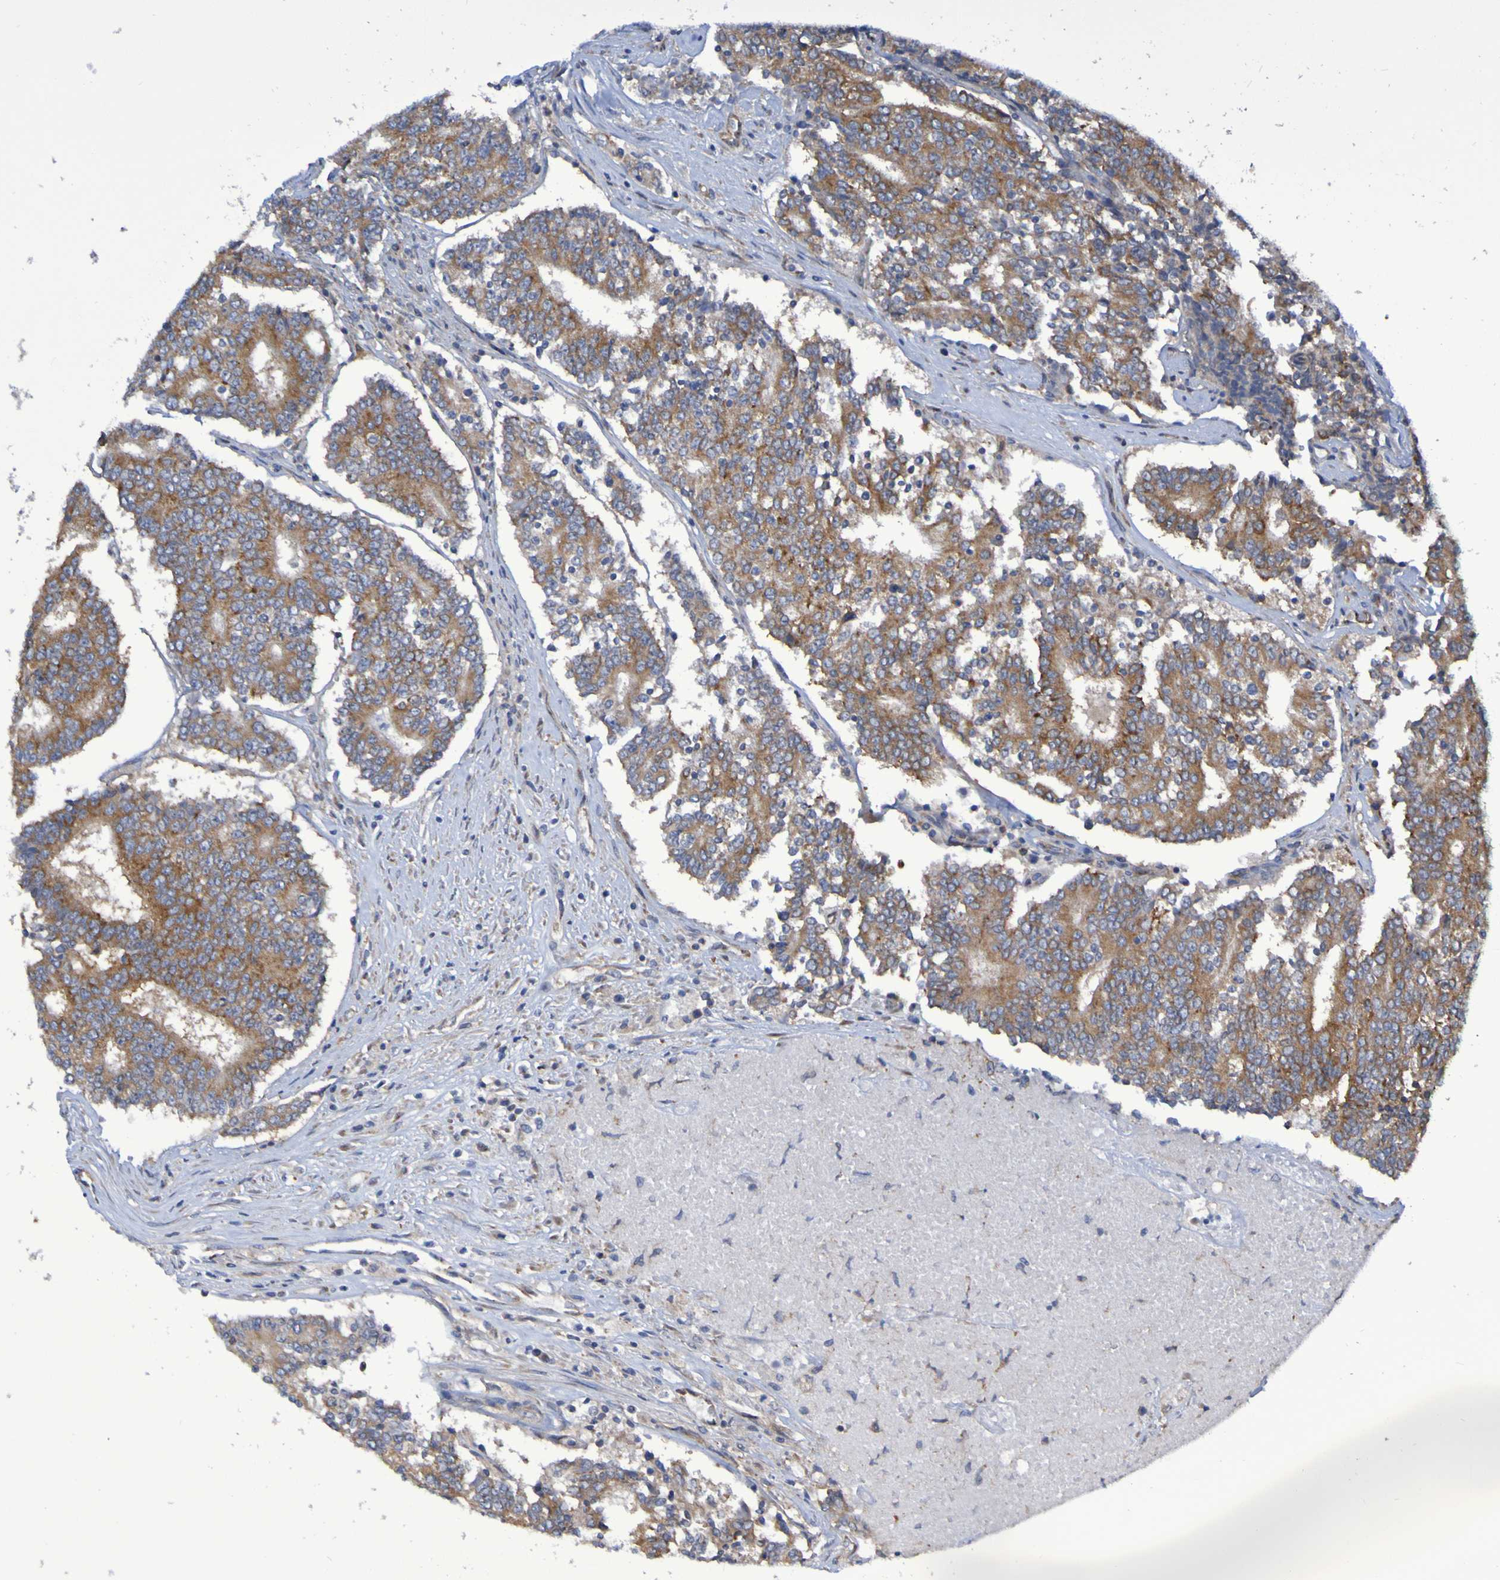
{"staining": {"intensity": "moderate", "quantity": ">75%", "location": "cytoplasmic/membranous"}, "tissue": "prostate cancer", "cell_type": "Tumor cells", "image_type": "cancer", "snomed": [{"axis": "morphology", "description": "Normal tissue, NOS"}, {"axis": "morphology", "description": "Adenocarcinoma, High grade"}, {"axis": "topography", "description": "Prostate"}, {"axis": "topography", "description": "Seminal veicle"}], "caption": "High-magnification brightfield microscopy of prostate adenocarcinoma (high-grade) stained with DAB (brown) and counterstained with hematoxylin (blue). tumor cells exhibit moderate cytoplasmic/membranous positivity is appreciated in about>75% of cells.", "gene": "LMBRD2", "patient": {"sex": "male", "age": 55}}